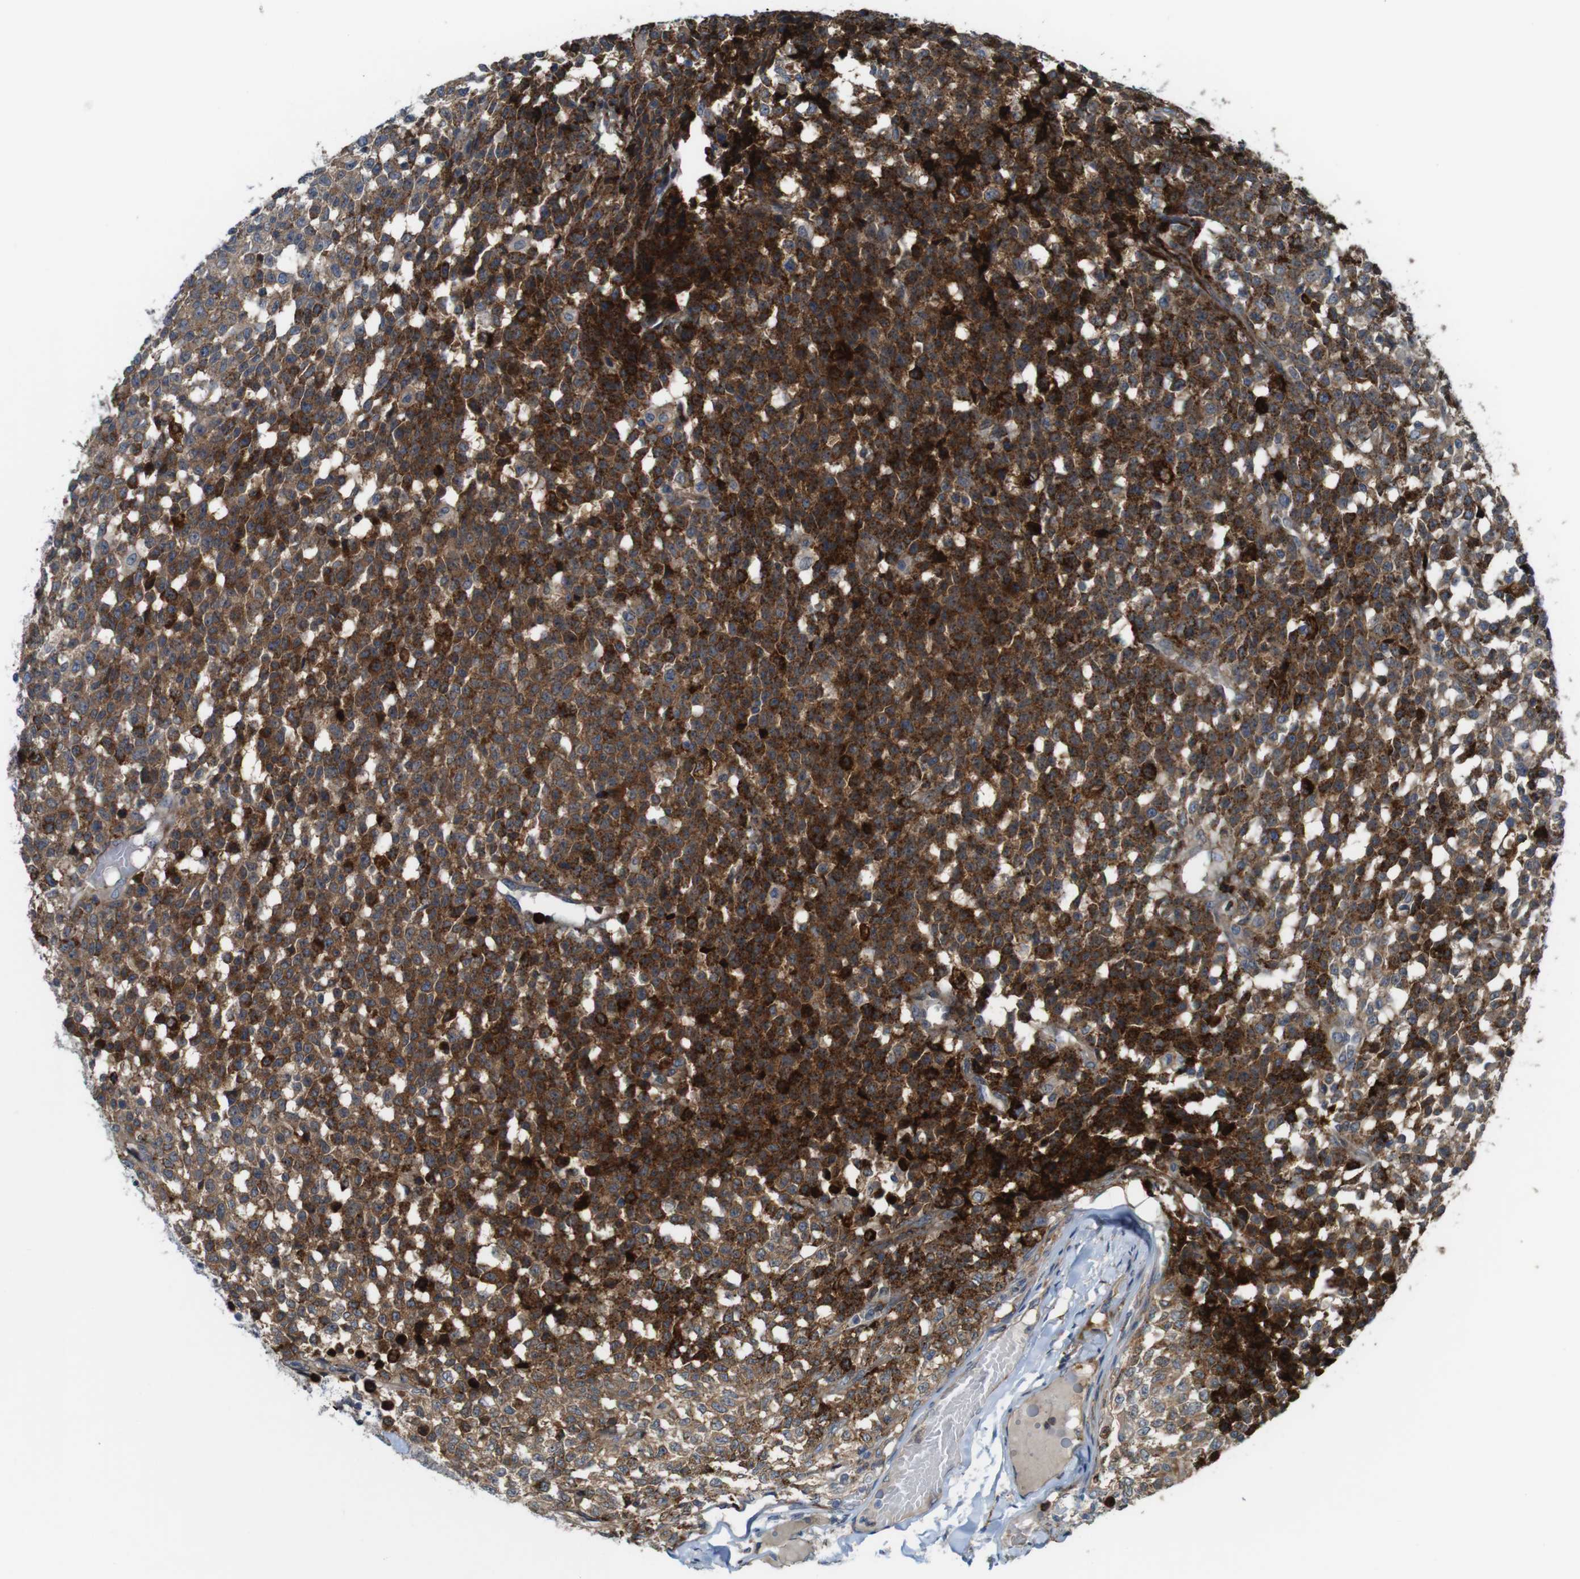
{"staining": {"intensity": "strong", "quantity": ">75%", "location": "cytoplasmic/membranous"}, "tissue": "testis cancer", "cell_type": "Tumor cells", "image_type": "cancer", "snomed": [{"axis": "morphology", "description": "Seminoma, NOS"}, {"axis": "topography", "description": "Testis"}], "caption": "DAB immunohistochemical staining of seminoma (testis) exhibits strong cytoplasmic/membranous protein staining in about >75% of tumor cells. Using DAB (brown) and hematoxylin (blue) stains, captured at high magnification using brightfield microscopy.", "gene": "PCOLCE2", "patient": {"sex": "male", "age": 59}}